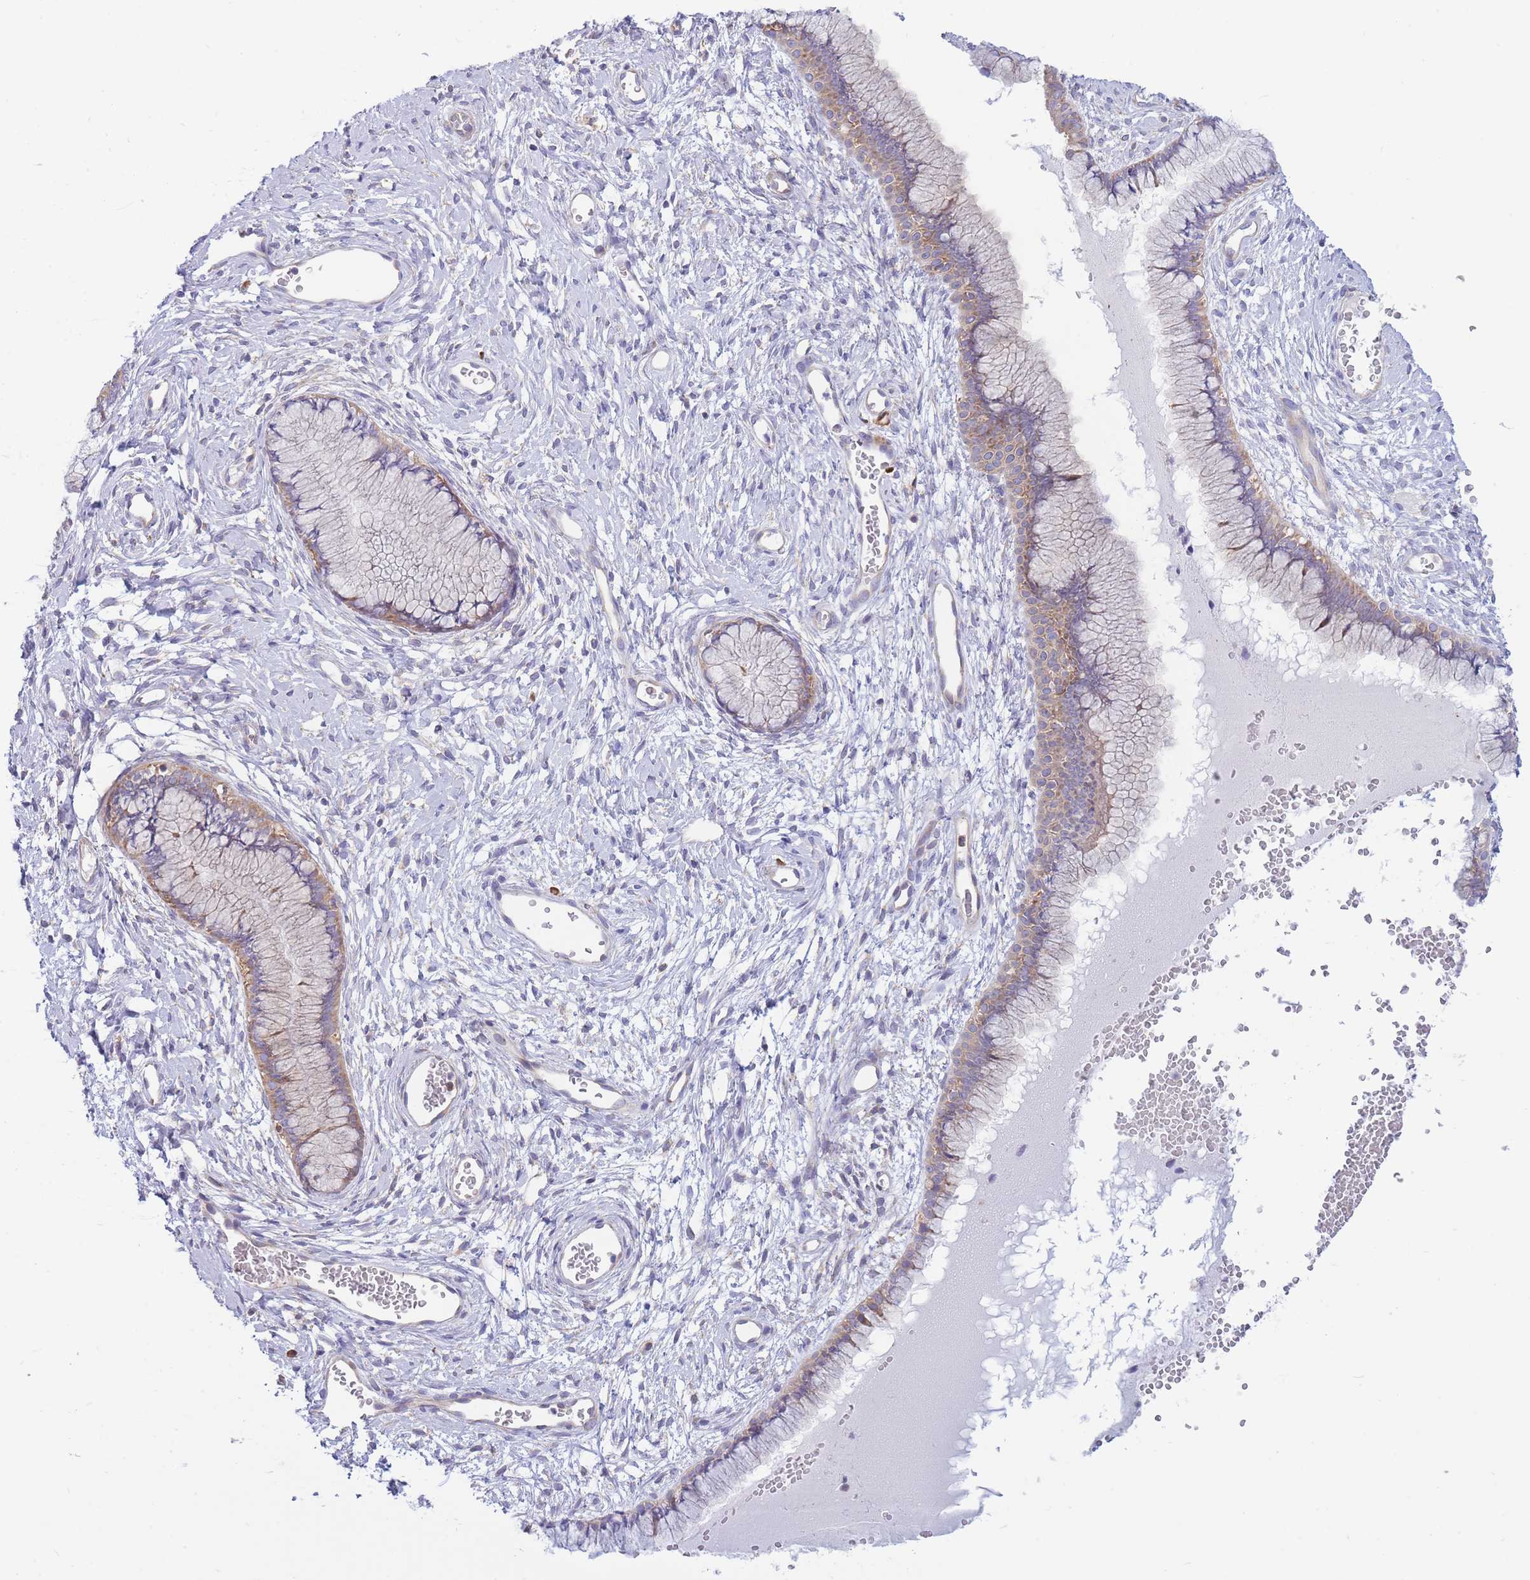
{"staining": {"intensity": "moderate", "quantity": "25%-75%", "location": "cytoplasmic/membranous"}, "tissue": "cervix", "cell_type": "Glandular cells", "image_type": "normal", "snomed": [{"axis": "morphology", "description": "Normal tissue, NOS"}, {"axis": "topography", "description": "Cervix"}], "caption": "IHC of benign human cervix displays medium levels of moderate cytoplasmic/membranous expression in about 25%-75% of glandular cells.", "gene": "SH2B2", "patient": {"sex": "female", "age": 42}}